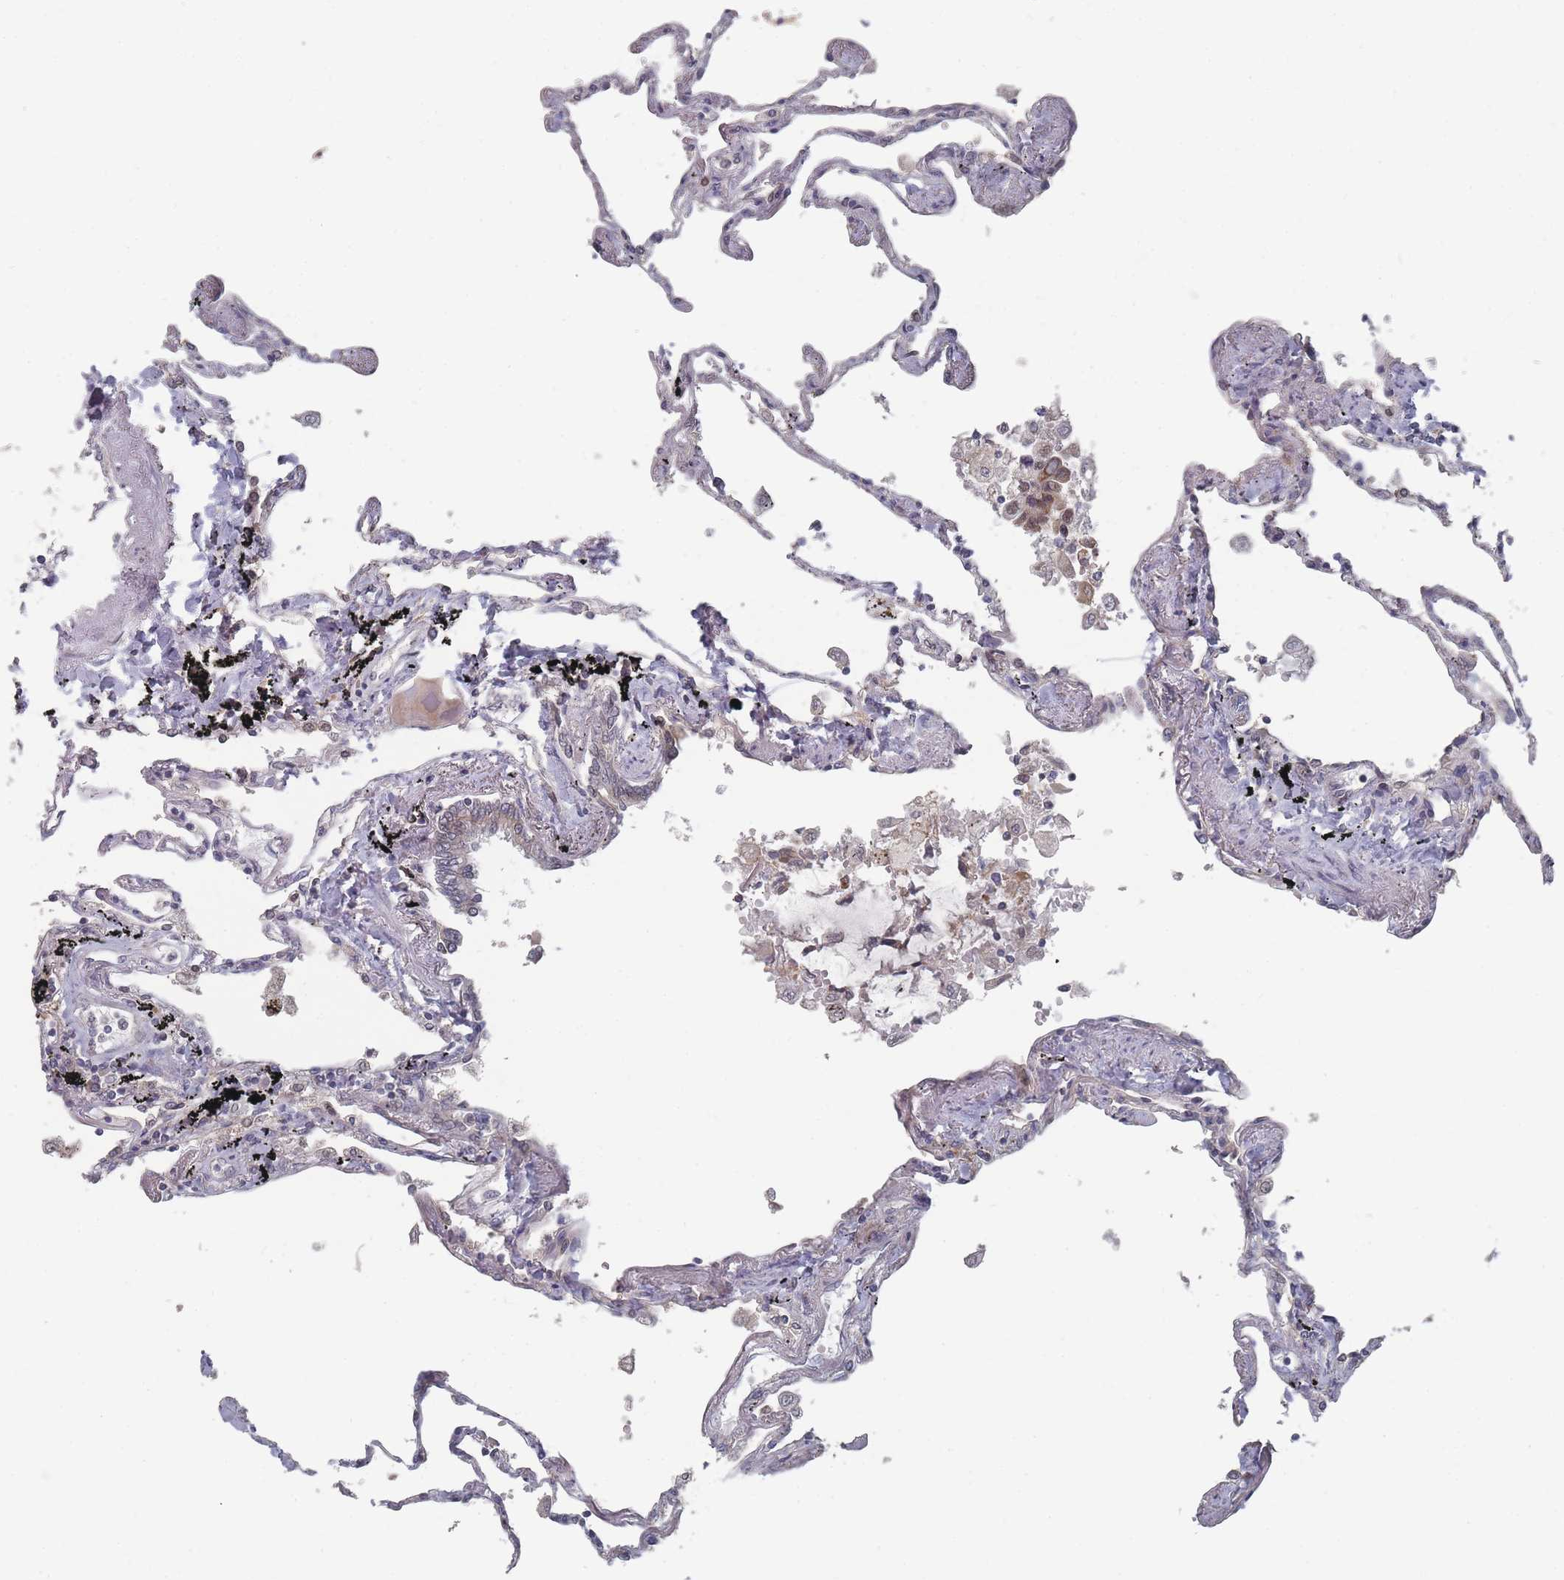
{"staining": {"intensity": "weak", "quantity": "25%-75%", "location": "cytoplasmic/membranous"}, "tissue": "lung", "cell_type": "Alveolar cells", "image_type": "normal", "snomed": [{"axis": "morphology", "description": "Normal tissue, NOS"}, {"axis": "topography", "description": "Lung"}], "caption": "Weak cytoplasmic/membranous staining is seen in approximately 25%-75% of alveolar cells in unremarkable lung.", "gene": "TBC1D25", "patient": {"sex": "female", "age": 67}}